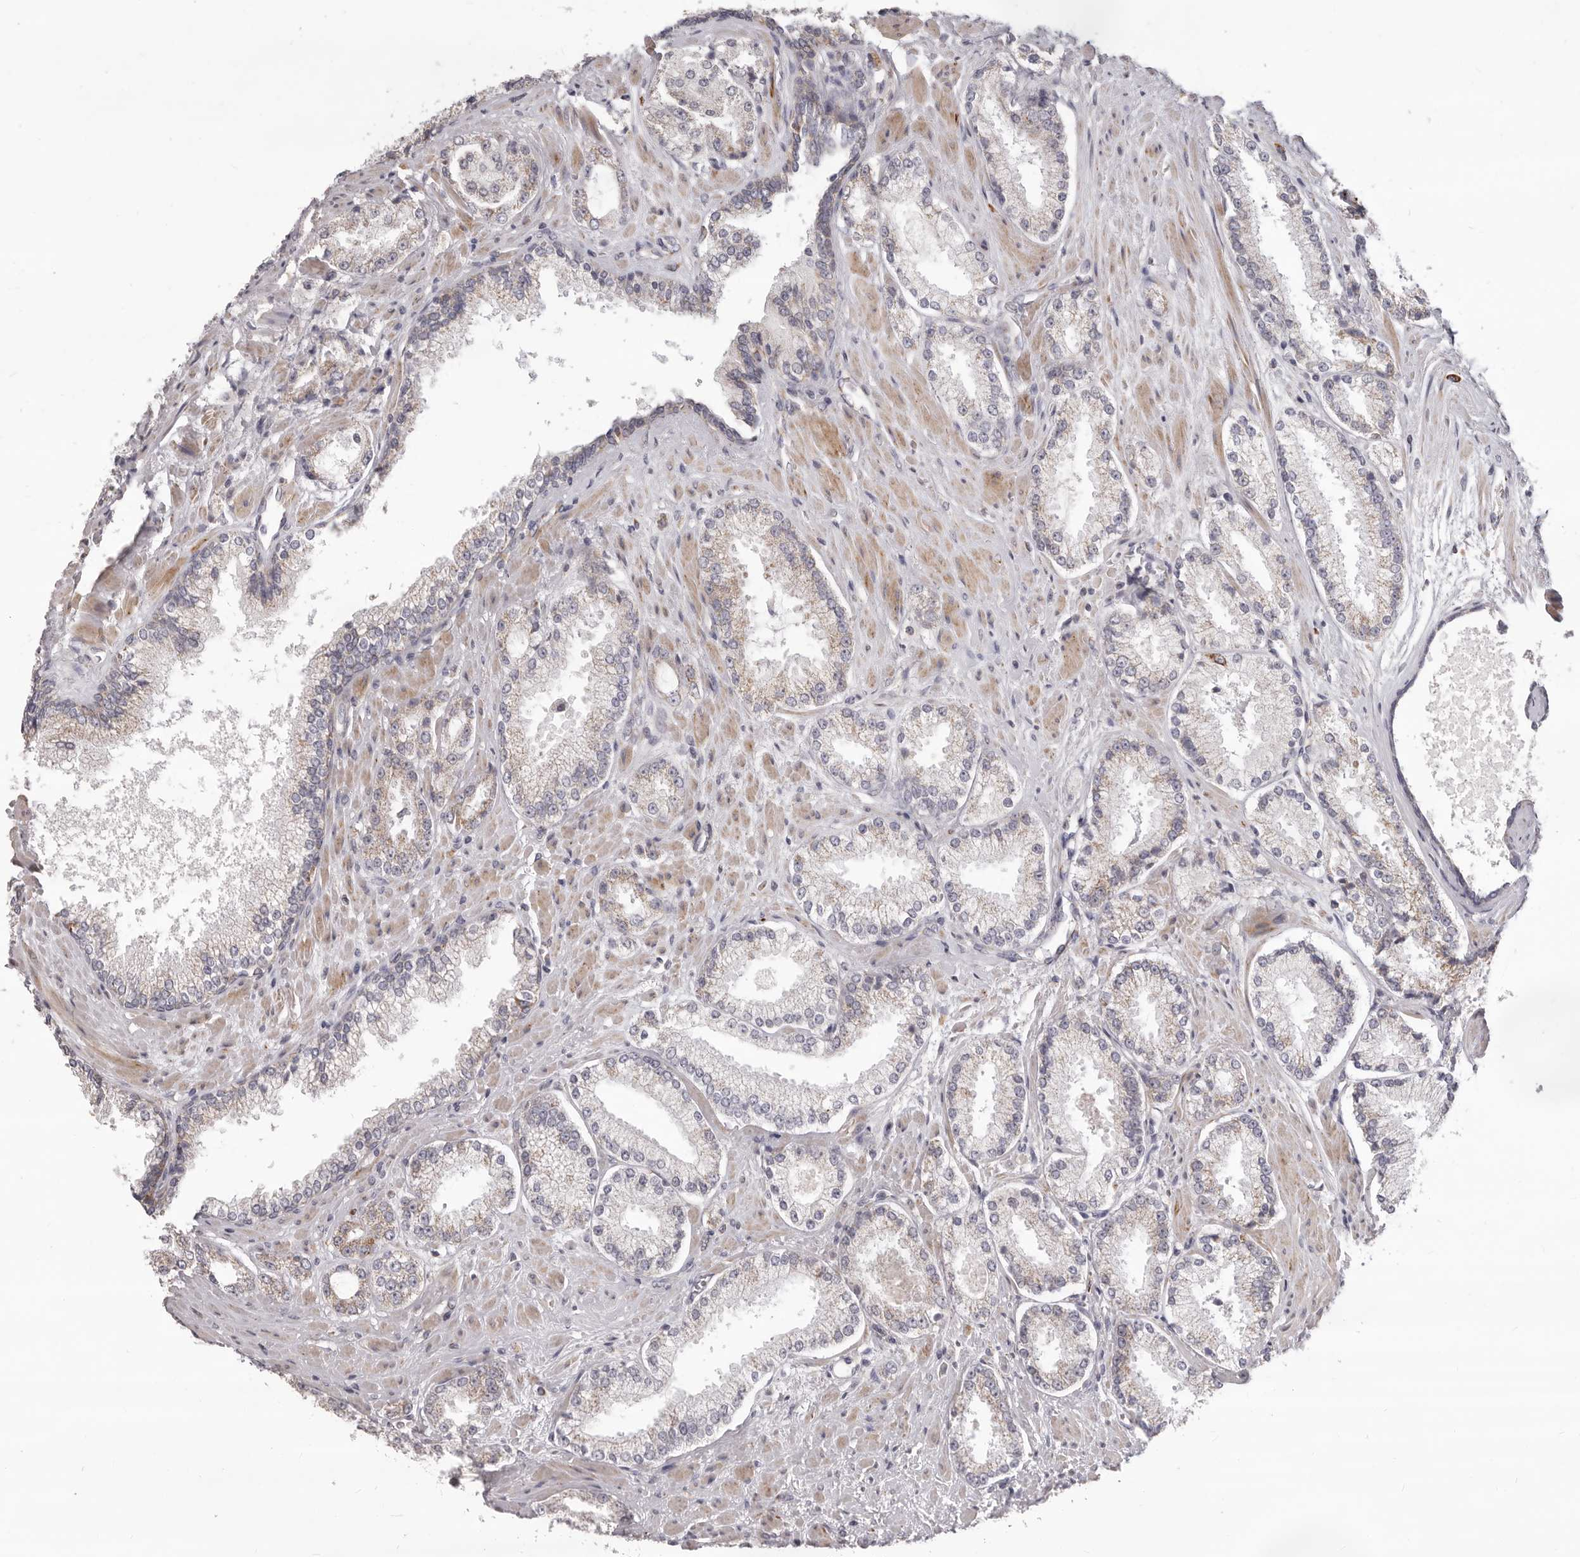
{"staining": {"intensity": "weak", "quantity": "<25%", "location": "cytoplasmic/membranous"}, "tissue": "prostate cancer", "cell_type": "Tumor cells", "image_type": "cancer", "snomed": [{"axis": "morphology", "description": "Adenocarcinoma, High grade"}, {"axis": "topography", "description": "Prostate"}], "caption": "Immunohistochemistry (IHC) image of human adenocarcinoma (high-grade) (prostate) stained for a protein (brown), which shows no expression in tumor cells.", "gene": "PRMT2", "patient": {"sex": "male", "age": 73}}